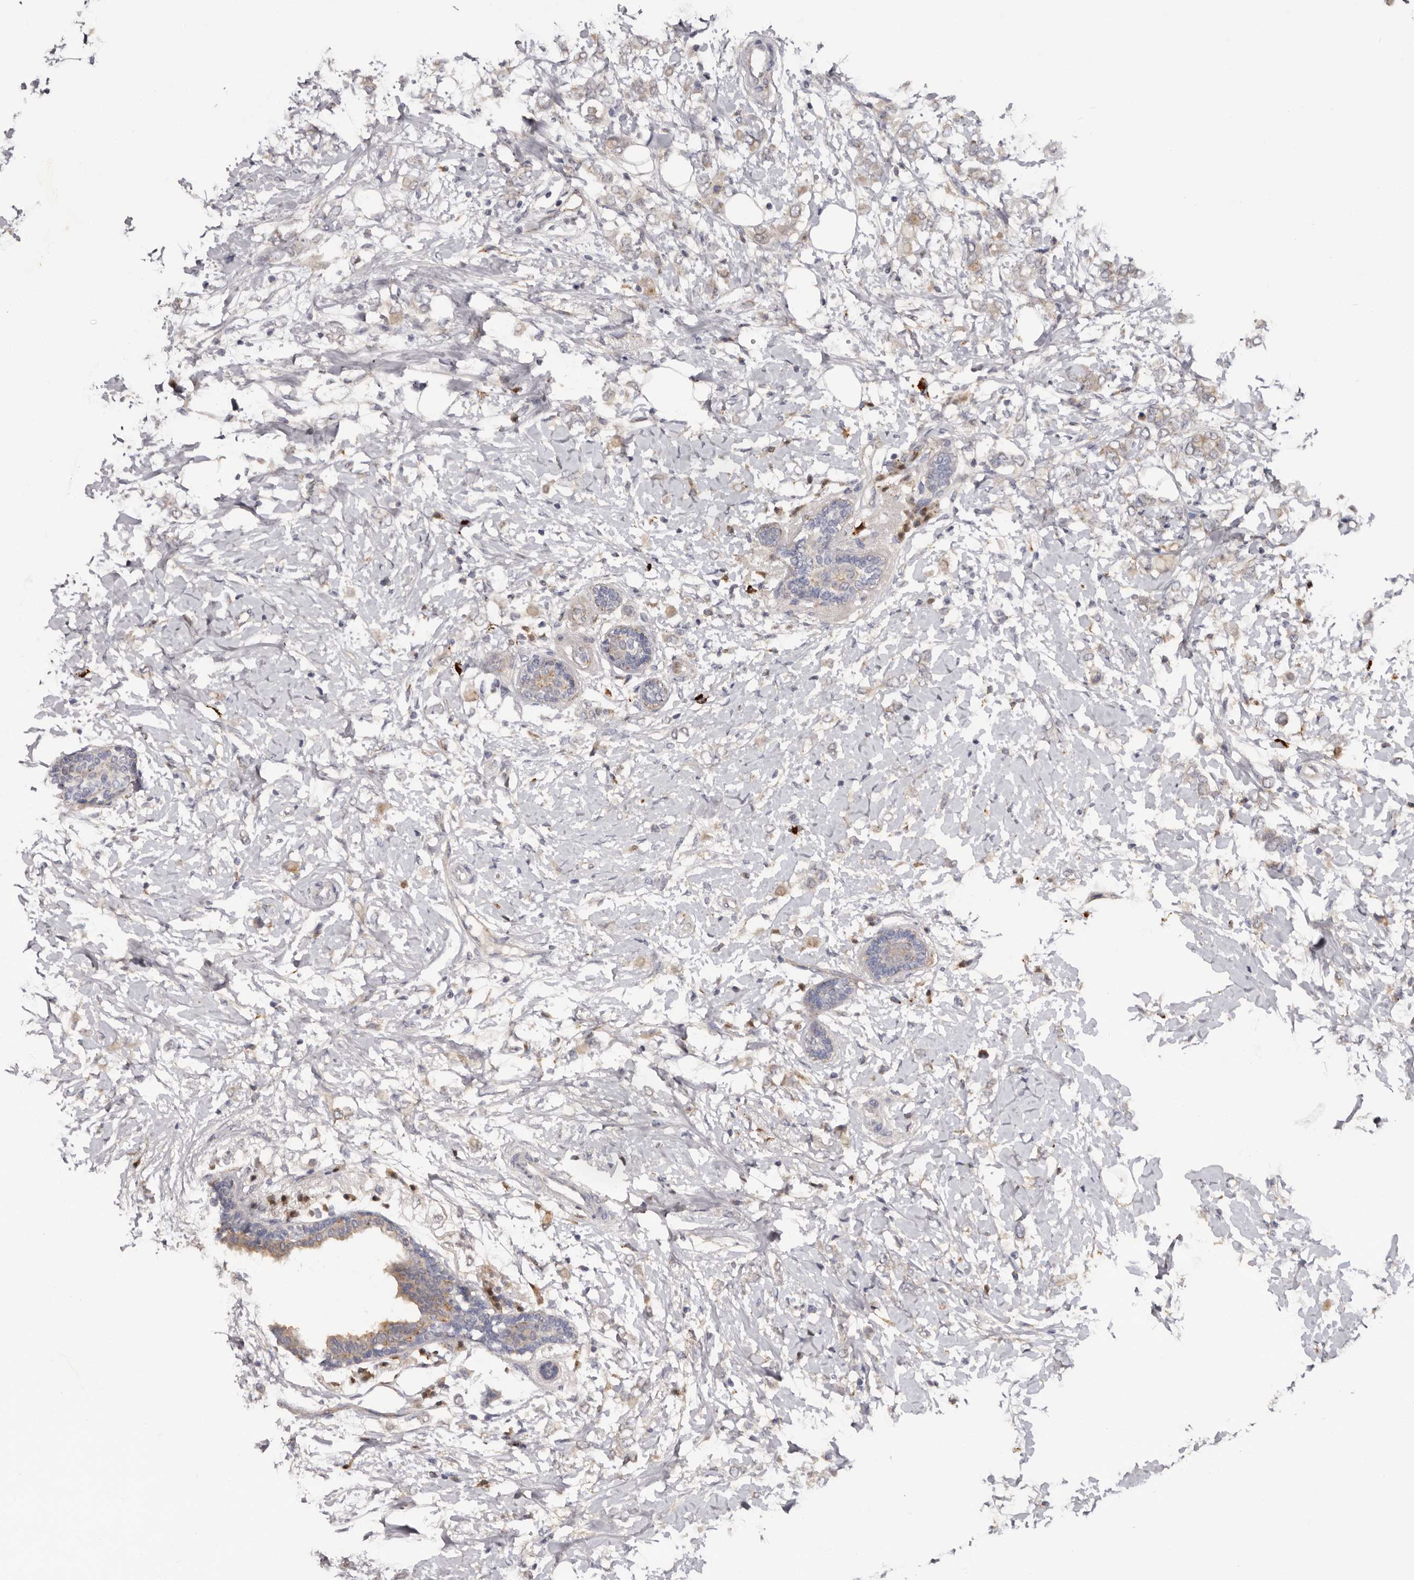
{"staining": {"intensity": "weak", "quantity": "25%-75%", "location": "cytoplasmic/membranous"}, "tissue": "breast cancer", "cell_type": "Tumor cells", "image_type": "cancer", "snomed": [{"axis": "morphology", "description": "Normal tissue, NOS"}, {"axis": "morphology", "description": "Lobular carcinoma"}, {"axis": "topography", "description": "Breast"}], "caption": "Immunohistochemistry (IHC) staining of lobular carcinoma (breast), which displays low levels of weak cytoplasmic/membranous positivity in about 25%-75% of tumor cells indicating weak cytoplasmic/membranous protein positivity. The staining was performed using DAB (3,3'-diaminobenzidine) (brown) for protein detection and nuclei were counterstained in hematoxylin (blue).", "gene": "DAP", "patient": {"sex": "female", "age": 47}}